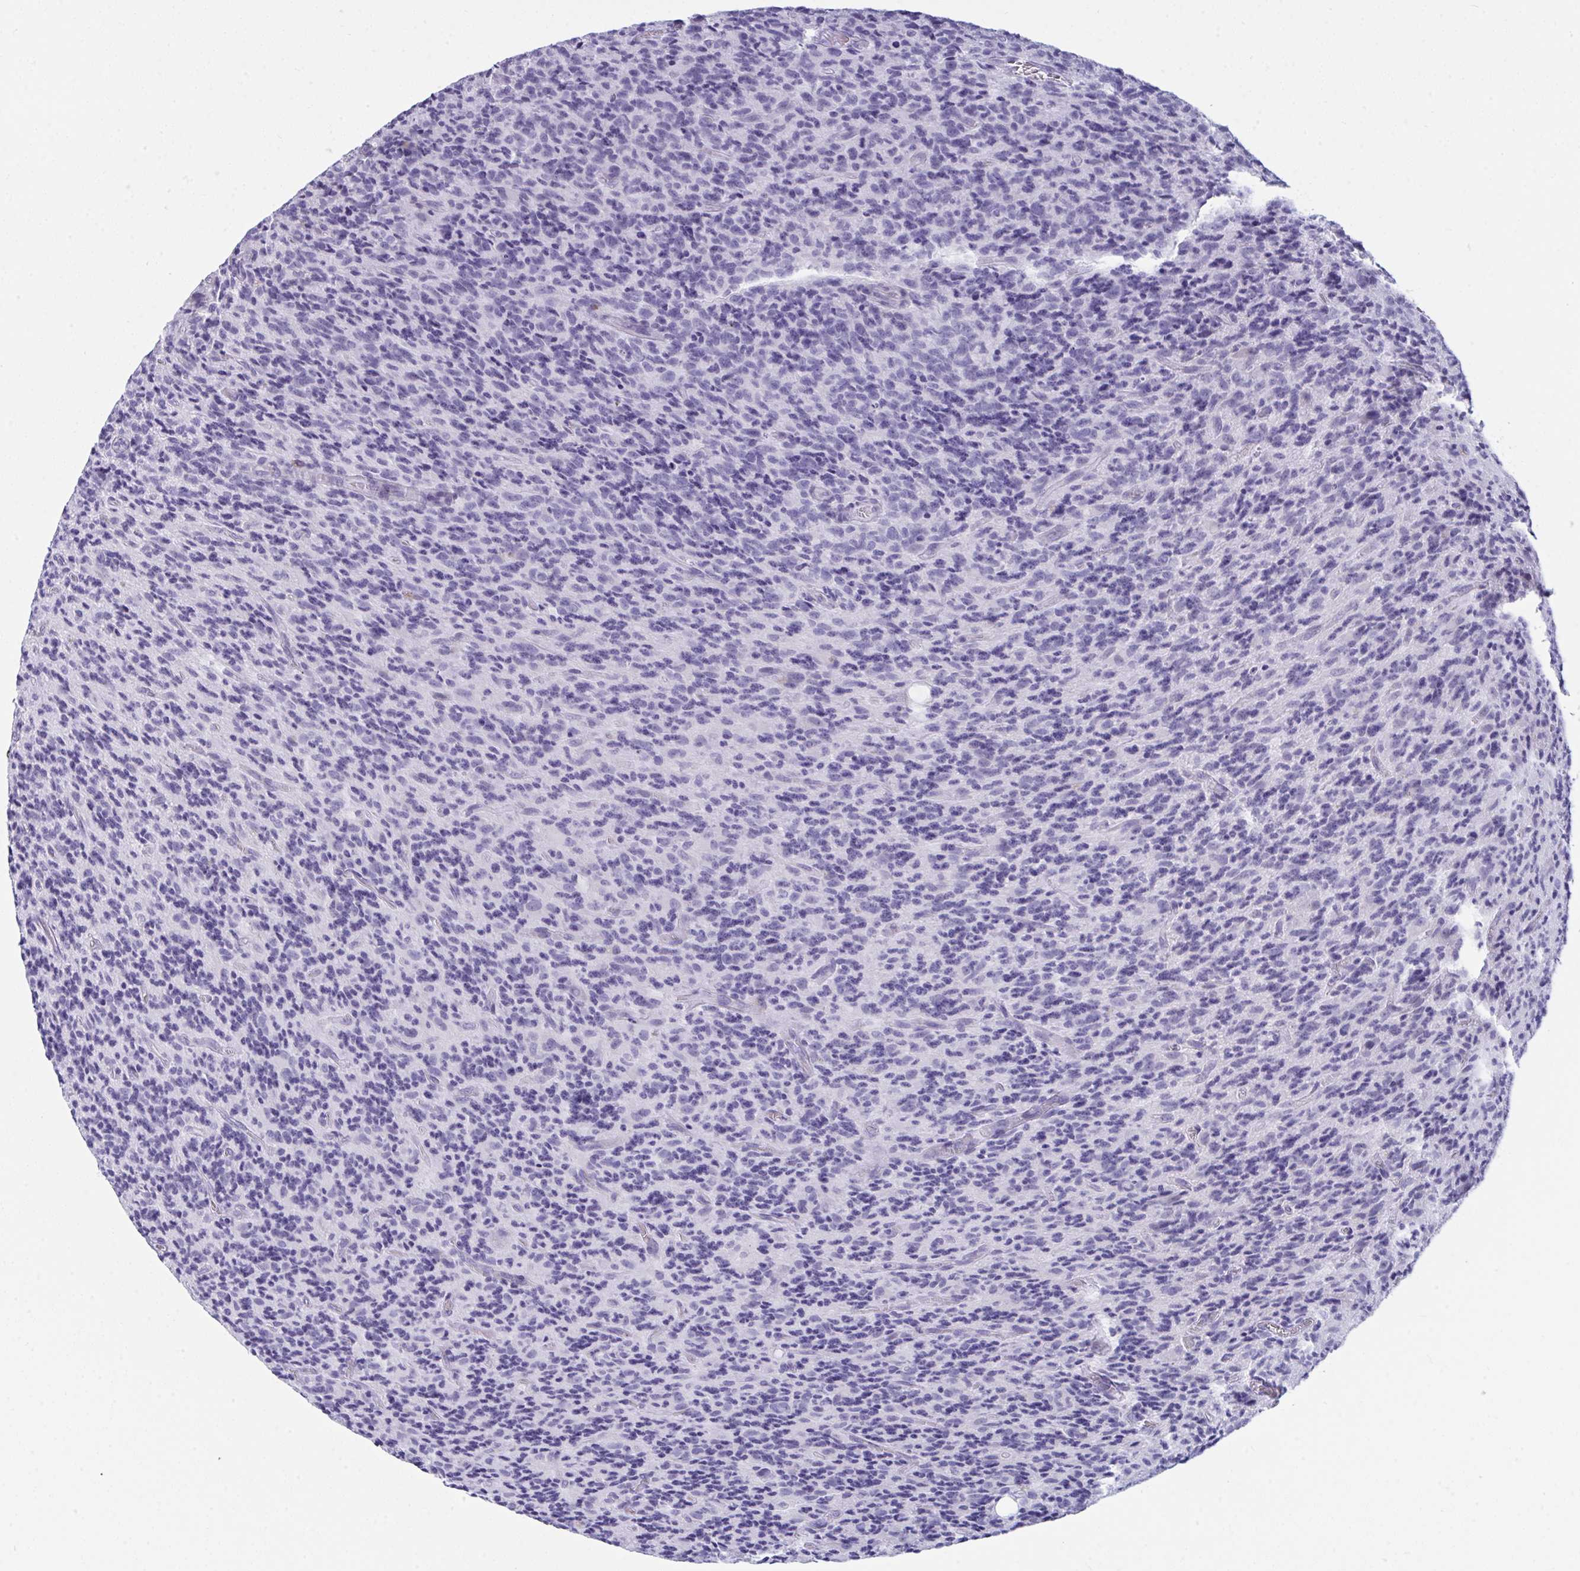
{"staining": {"intensity": "negative", "quantity": "none", "location": "none"}, "tissue": "glioma", "cell_type": "Tumor cells", "image_type": "cancer", "snomed": [{"axis": "morphology", "description": "Glioma, malignant, High grade"}, {"axis": "topography", "description": "Brain"}], "caption": "Tumor cells are negative for brown protein staining in glioma.", "gene": "PRDM9", "patient": {"sex": "male", "age": 76}}